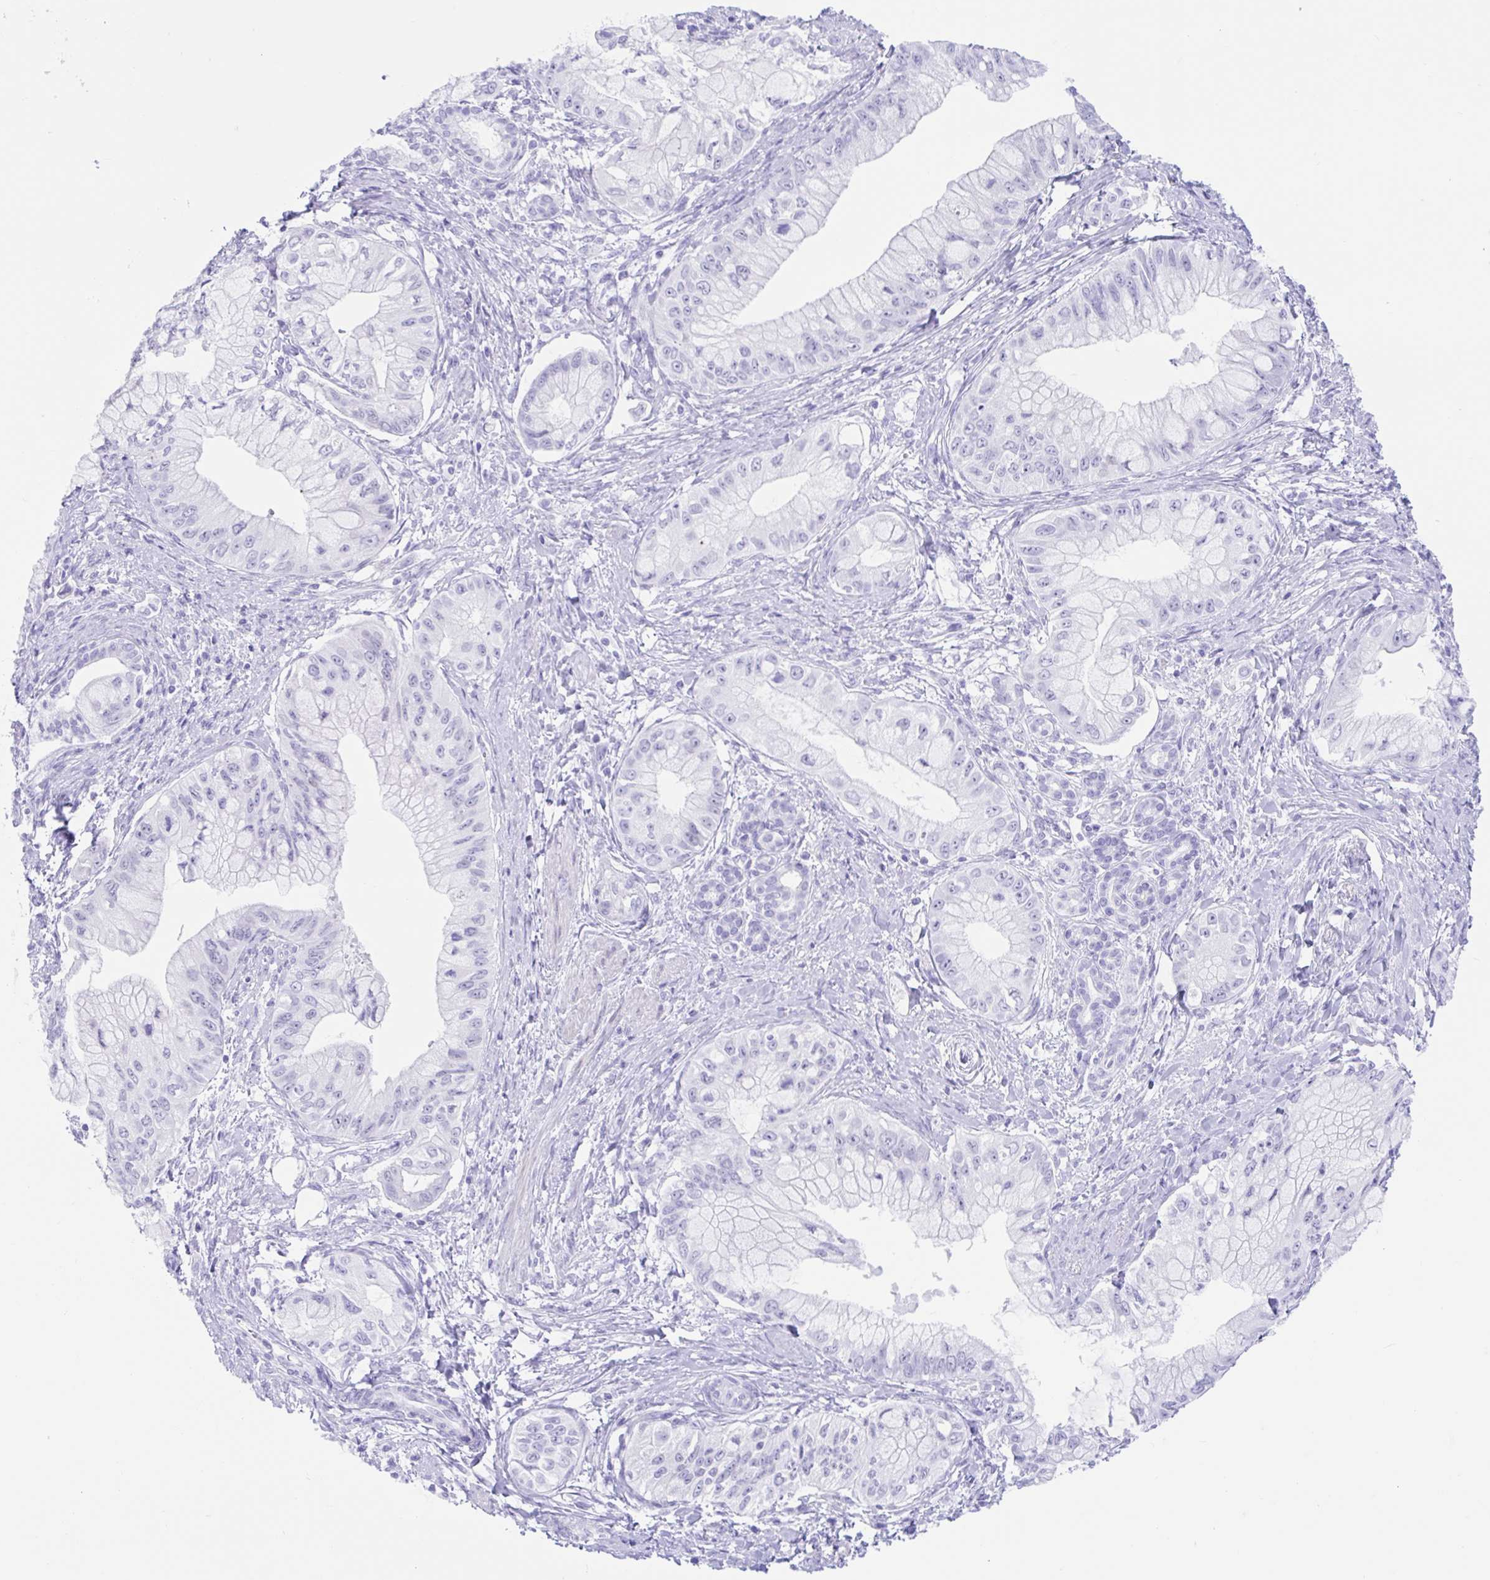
{"staining": {"intensity": "negative", "quantity": "none", "location": "none"}, "tissue": "pancreatic cancer", "cell_type": "Tumor cells", "image_type": "cancer", "snomed": [{"axis": "morphology", "description": "Adenocarcinoma, NOS"}, {"axis": "topography", "description": "Pancreas"}], "caption": "Human pancreatic adenocarcinoma stained for a protein using immunohistochemistry (IHC) shows no staining in tumor cells.", "gene": "TMEM35A", "patient": {"sex": "male", "age": 48}}